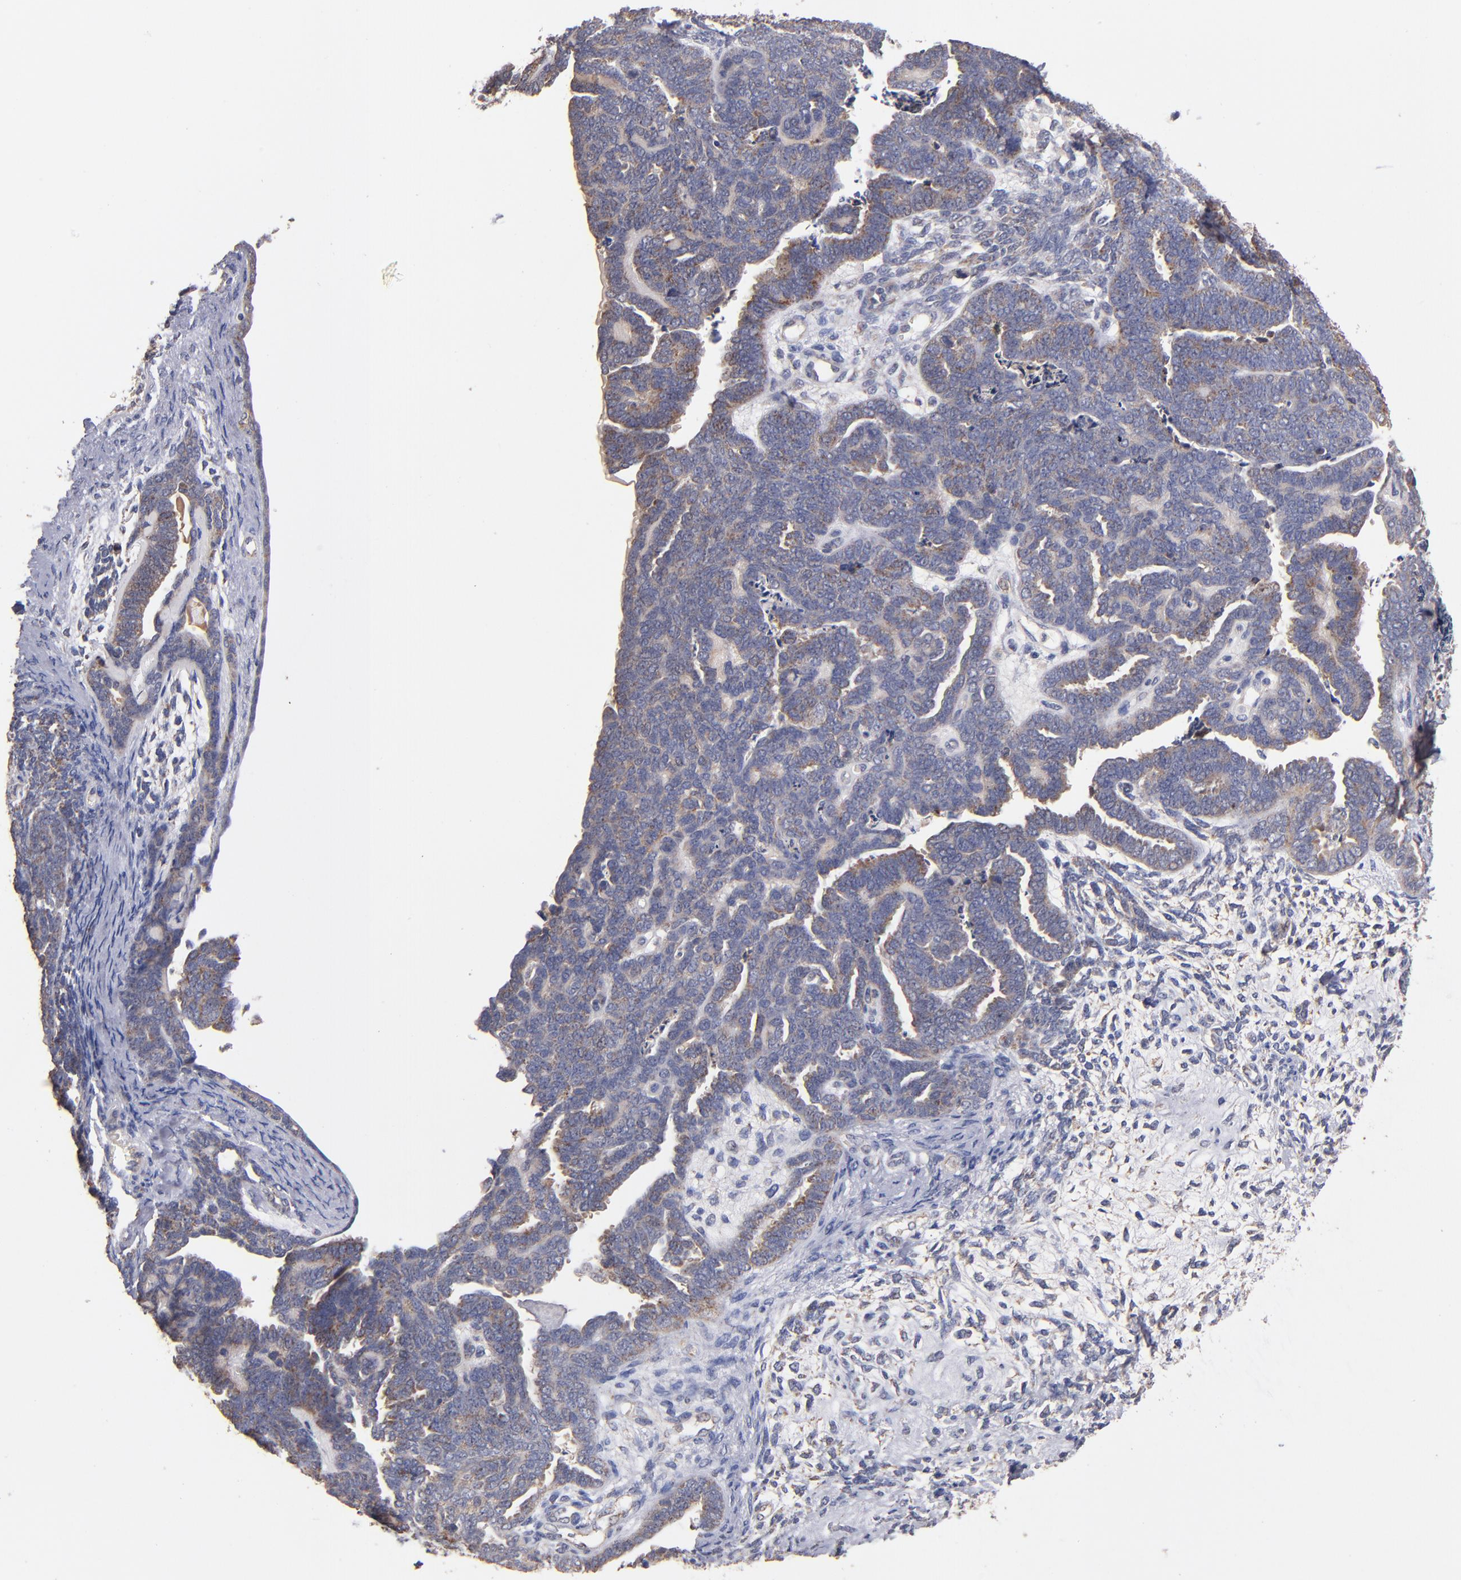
{"staining": {"intensity": "weak", "quantity": ">75%", "location": "cytoplasmic/membranous"}, "tissue": "endometrial cancer", "cell_type": "Tumor cells", "image_type": "cancer", "snomed": [{"axis": "morphology", "description": "Neoplasm, malignant, NOS"}, {"axis": "topography", "description": "Endometrium"}], "caption": "Protein staining shows weak cytoplasmic/membranous expression in approximately >75% of tumor cells in malignant neoplasm (endometrial).", "gene": "DIABLO", "patient": {"sex": "female", "age": 74}}